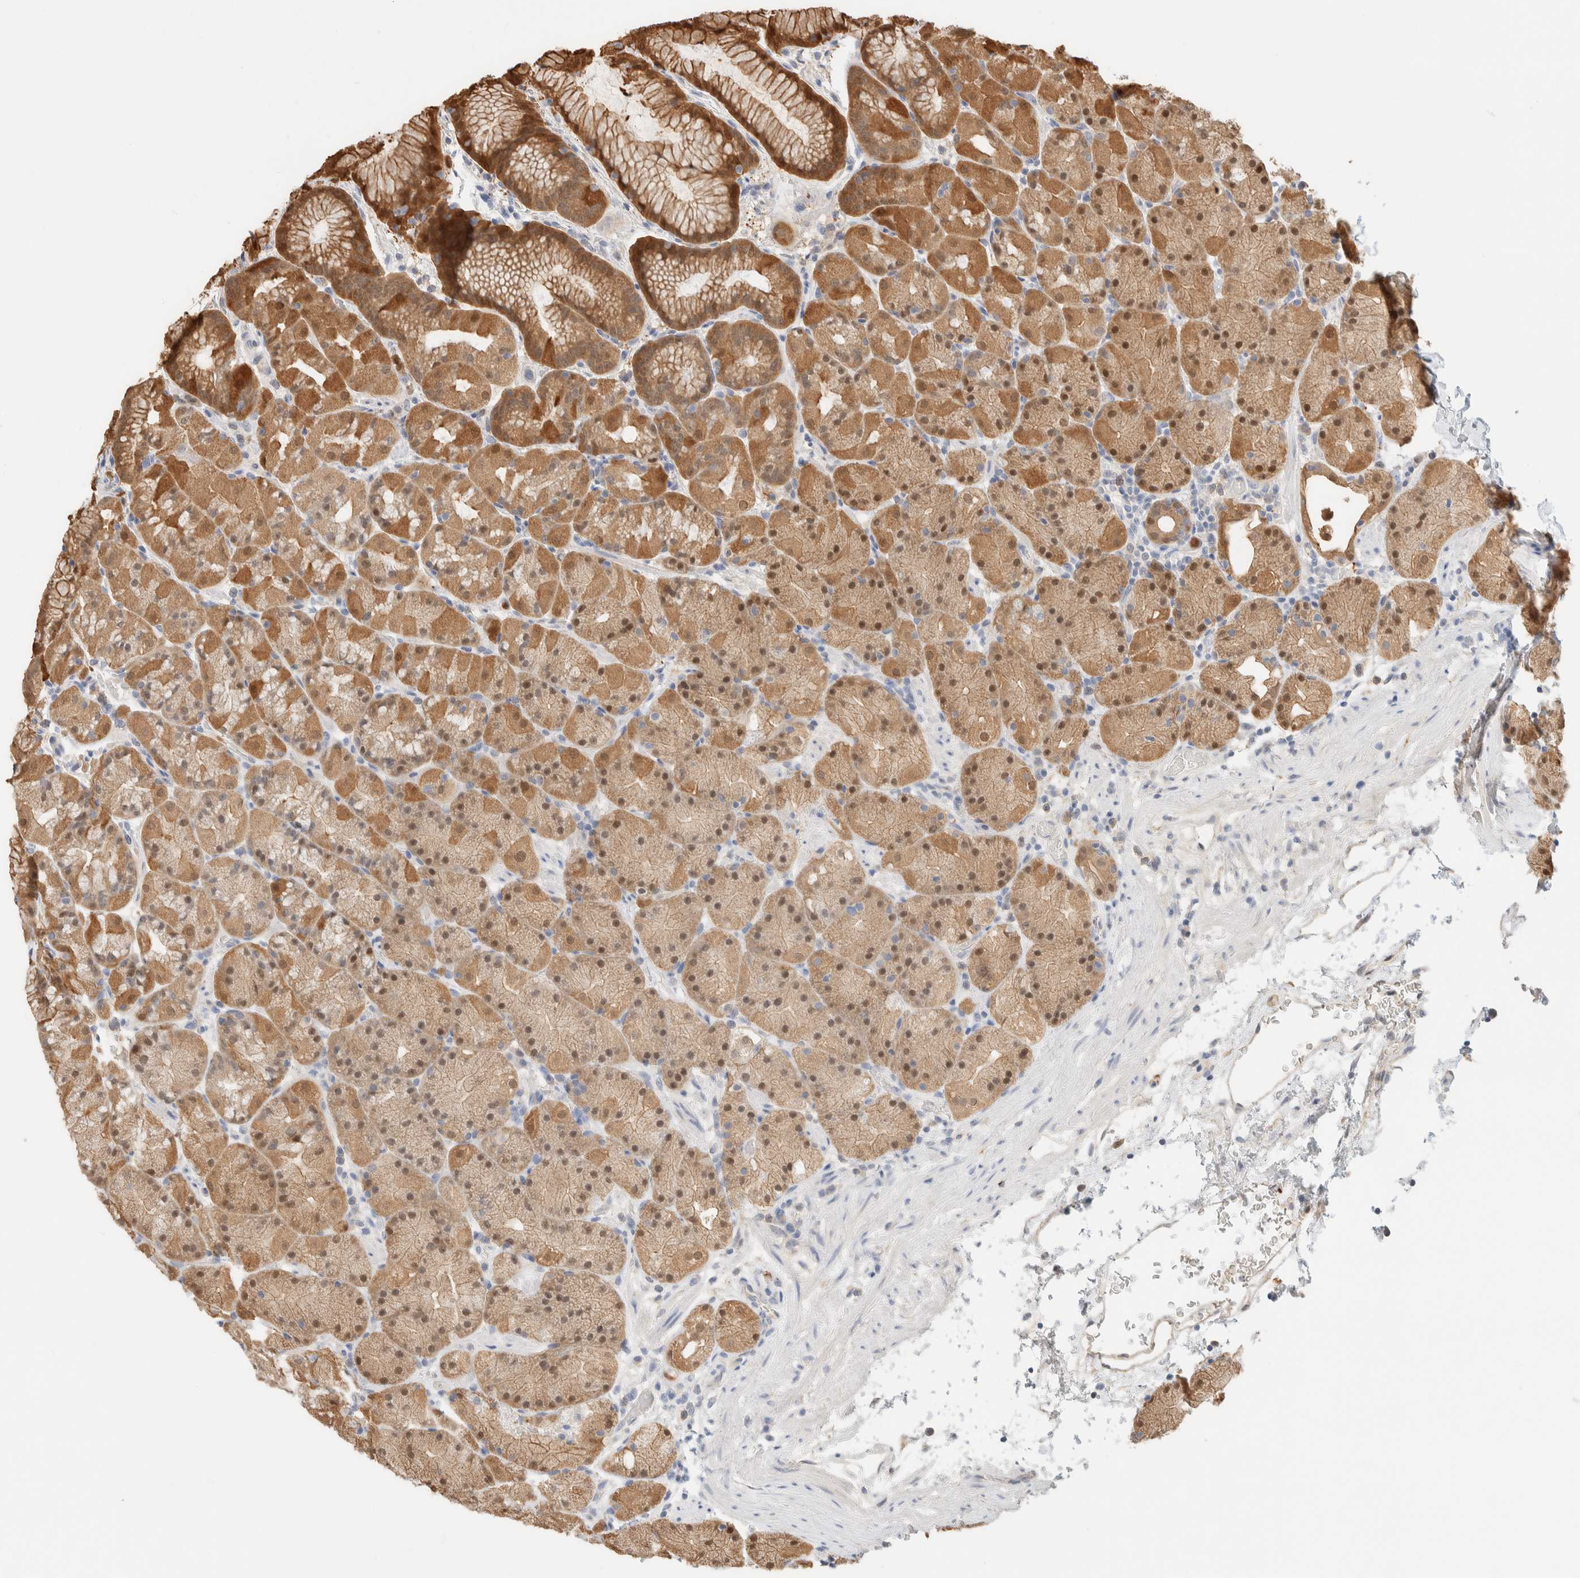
{"staining": {"intensity": "moderate", "quantity": "25%-75%", "location": "cytoplasmic/membranous,nuclear"}, "tissue": "stomach", "cell_type": "Glandular cells", "image_type": "normal", "snomed": [{"axis": "morphology", "description": "Normal tissue, NOS"}, {"axis": "topography", "description": "Stomach, upper"}, {"axis": "topography", "description": "Stomach"}], "caption": "Stomach stained with immunohistochemistry reveals moderate cytoplasmic/membranous,nuclear staining in about 25%-75% of glandular cells. (DAB (3,3'-diaminobenzidine) = brown stain, brightfield microscopy at high magnification).", "gene": "SETD4", "patient": {"sex": "male", "age": 48}}